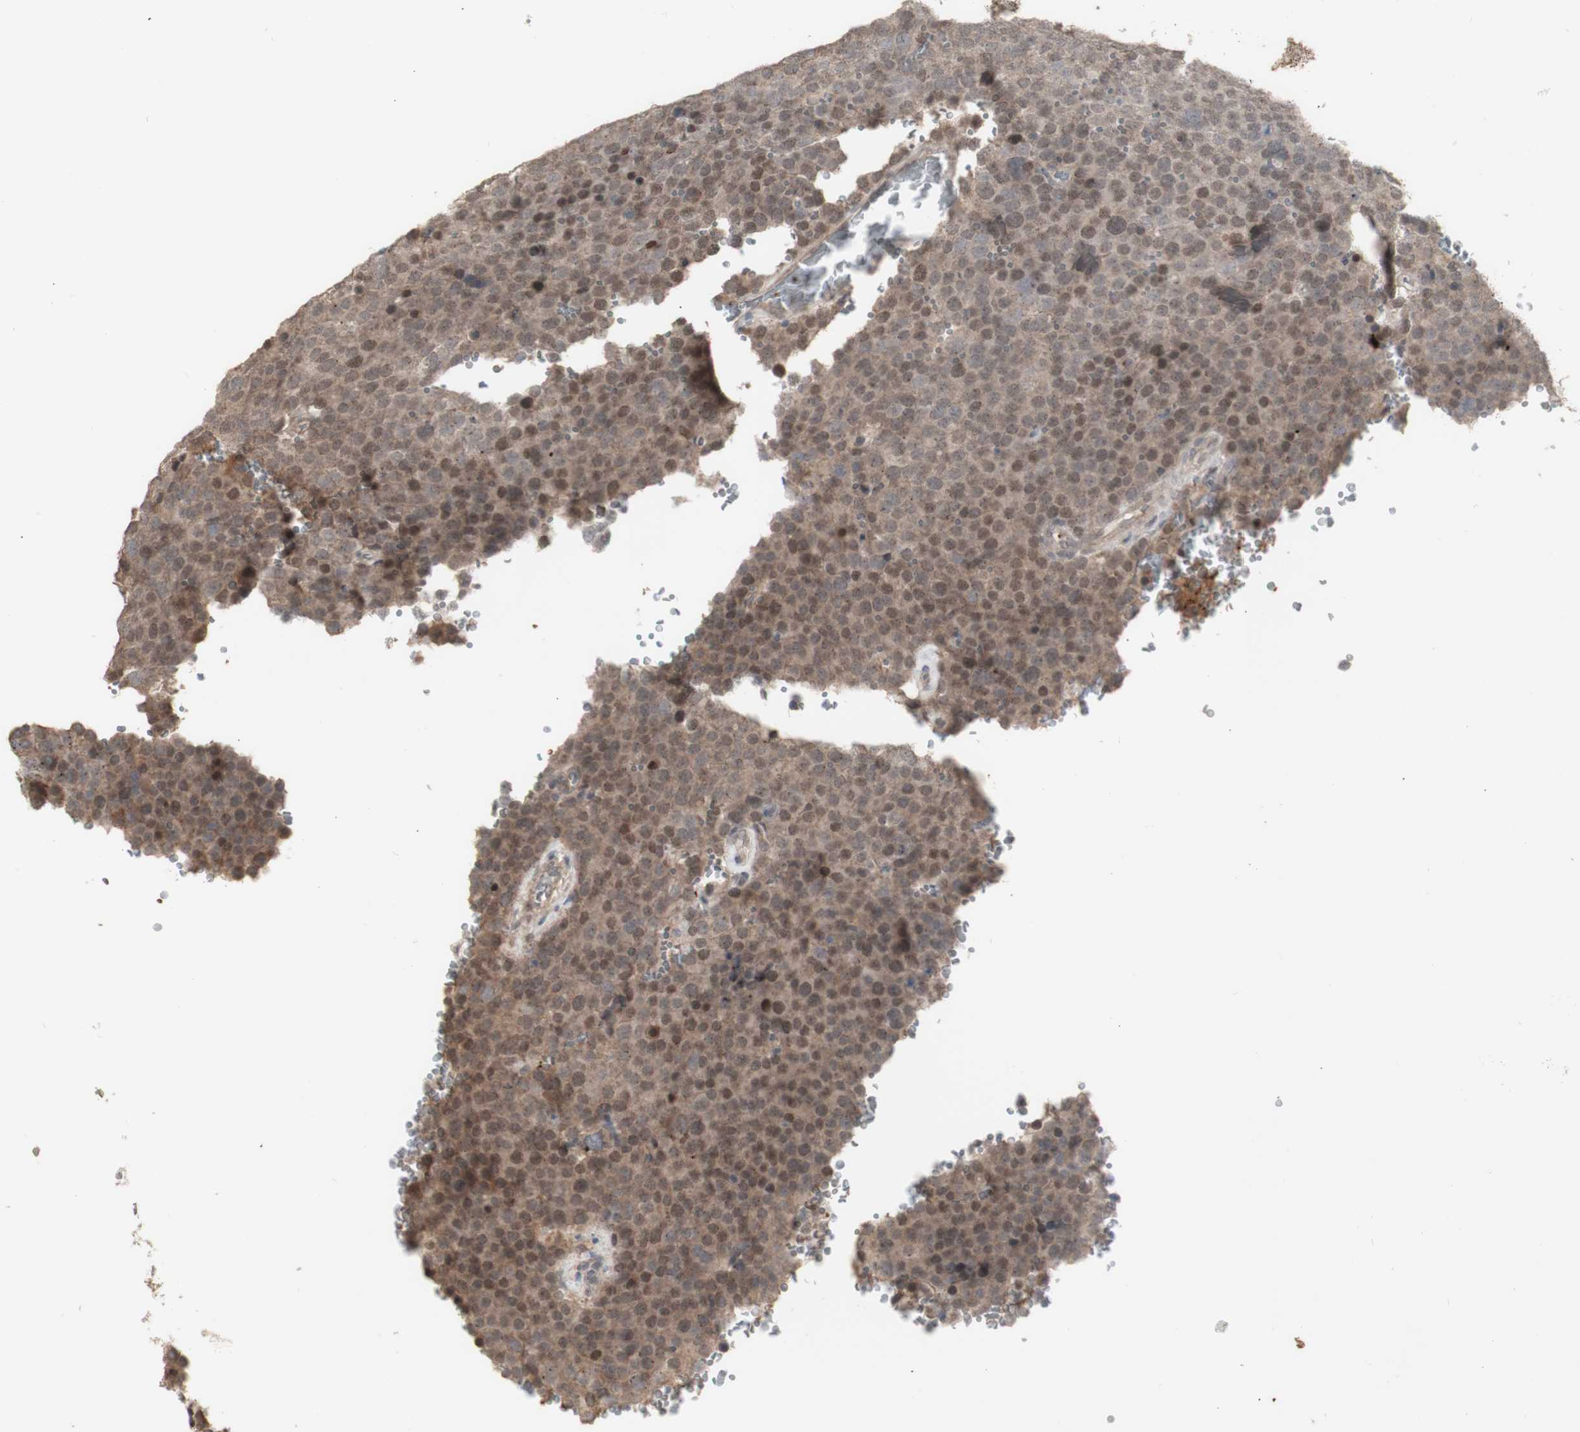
{"staining": {"intensity": "moderate", "quantity": ">75%", "location": "cytoplasmic/membranous,nuclear"}, "tissue": "testis cancer", "cell_type": "Tumor cells", "image_type": "cancer", "snomed": [{"axis": "morphology", "description": "Seminoma, NOS"}, {"axis": "topography", "description": "Testis"}], "caption": "Brown immunohistochemical staining in human testis seminoma exhibits moderate cytoplasmic/membranous and nuclear positivity in approximately >75% of tumor cells.", "gene": "ALOX12", "patient": {"sex": "male", "age": 71}}